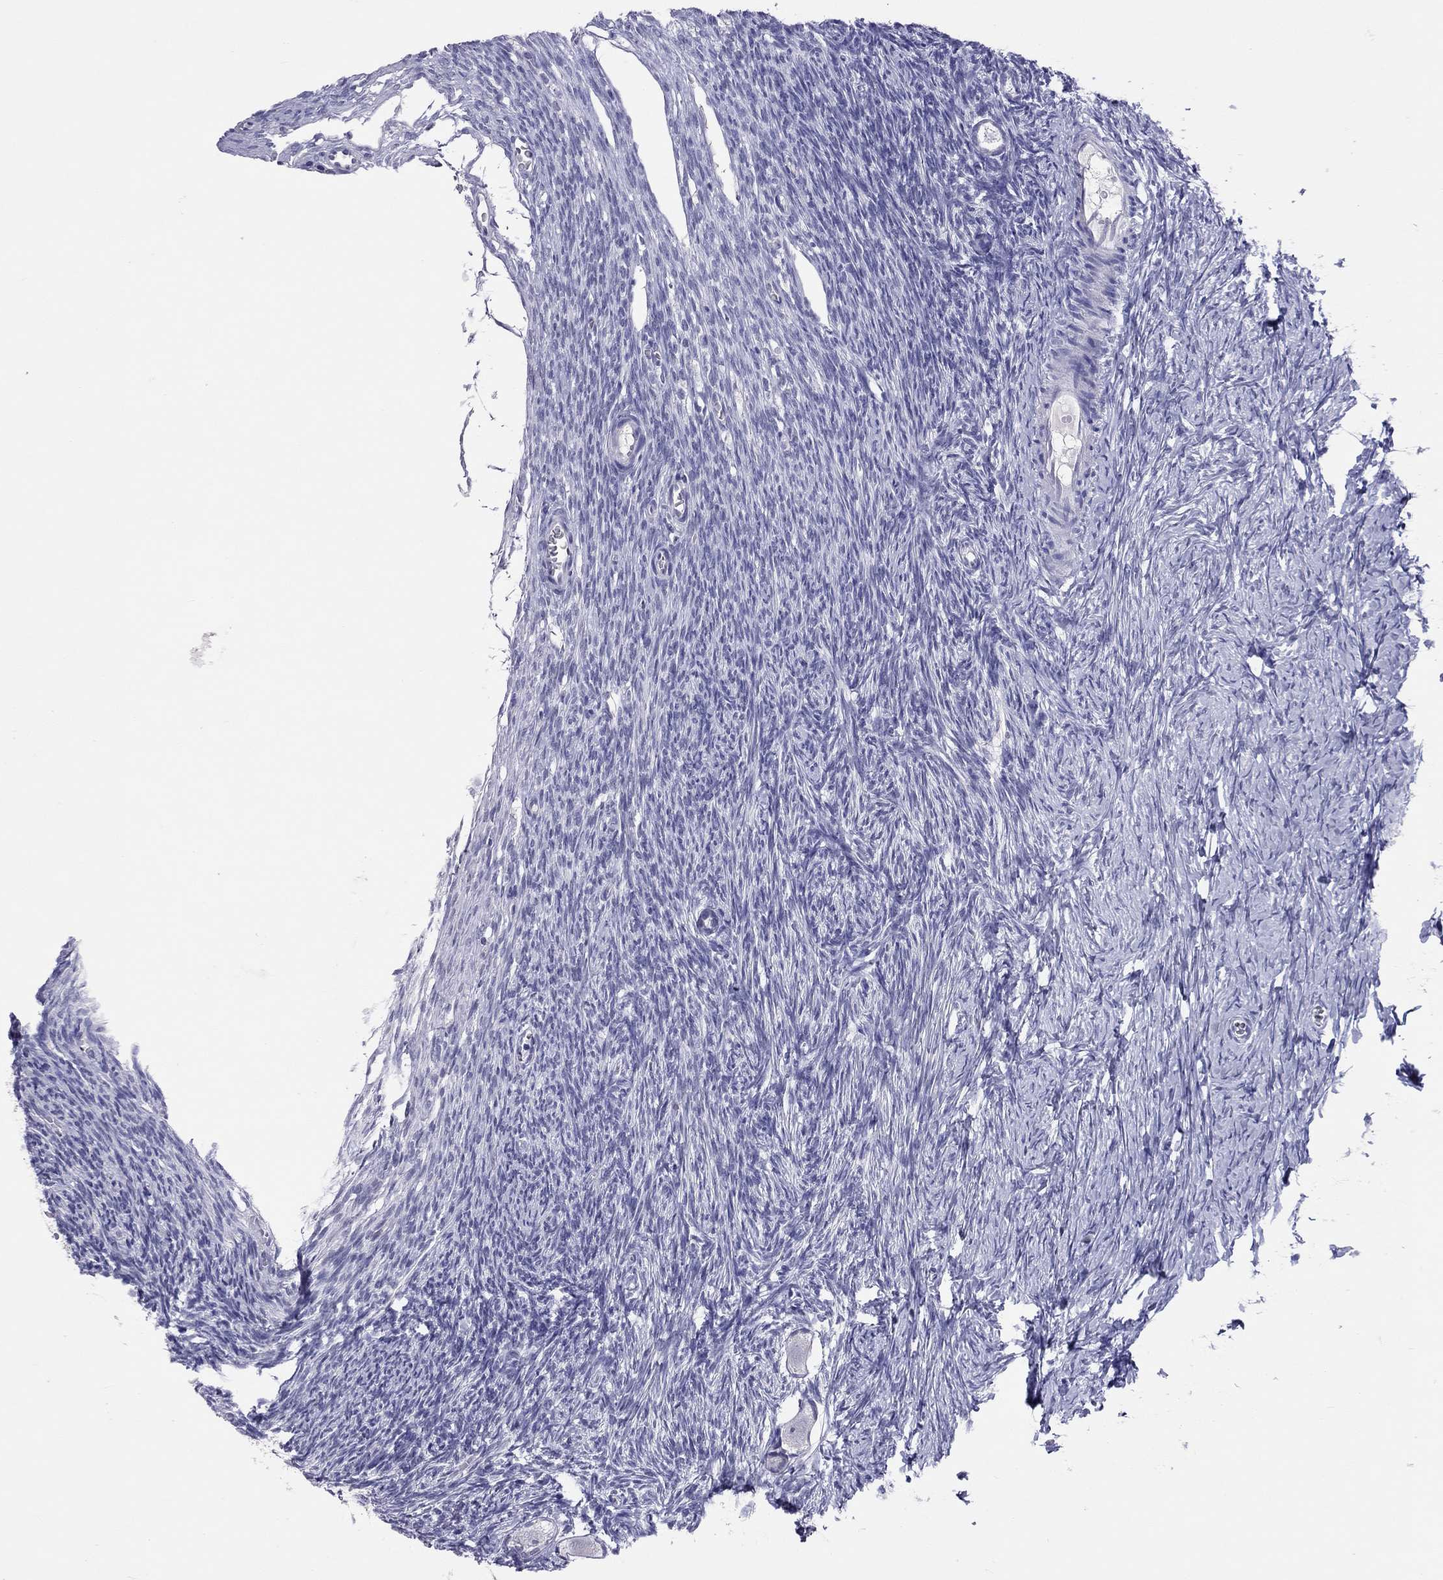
{"staining": {"intensity": "negative", "quantity": "none", "location": "none"}, "tissue": "ovary", "cell_type": "Follicle cells", "image_type": "normal", "snomed": [{"axis": "morphology", "description": "Normal tissue, NOS"}, {"axis": "topography", "description": "Ovary"}], "caption": "This micrograph is of normal ovary stained with immunohistochemistry to label a protein in brown with the nuclei are counter-stained blue. There is no staining in follicle cells. (DAB (3,3'-diaminobenzidine) immunohistochemistry (IHC) visualized using brightfield microscopy, high magnification).", "gene": "JHY", "patient": {"sex": "female", "age": 27}}